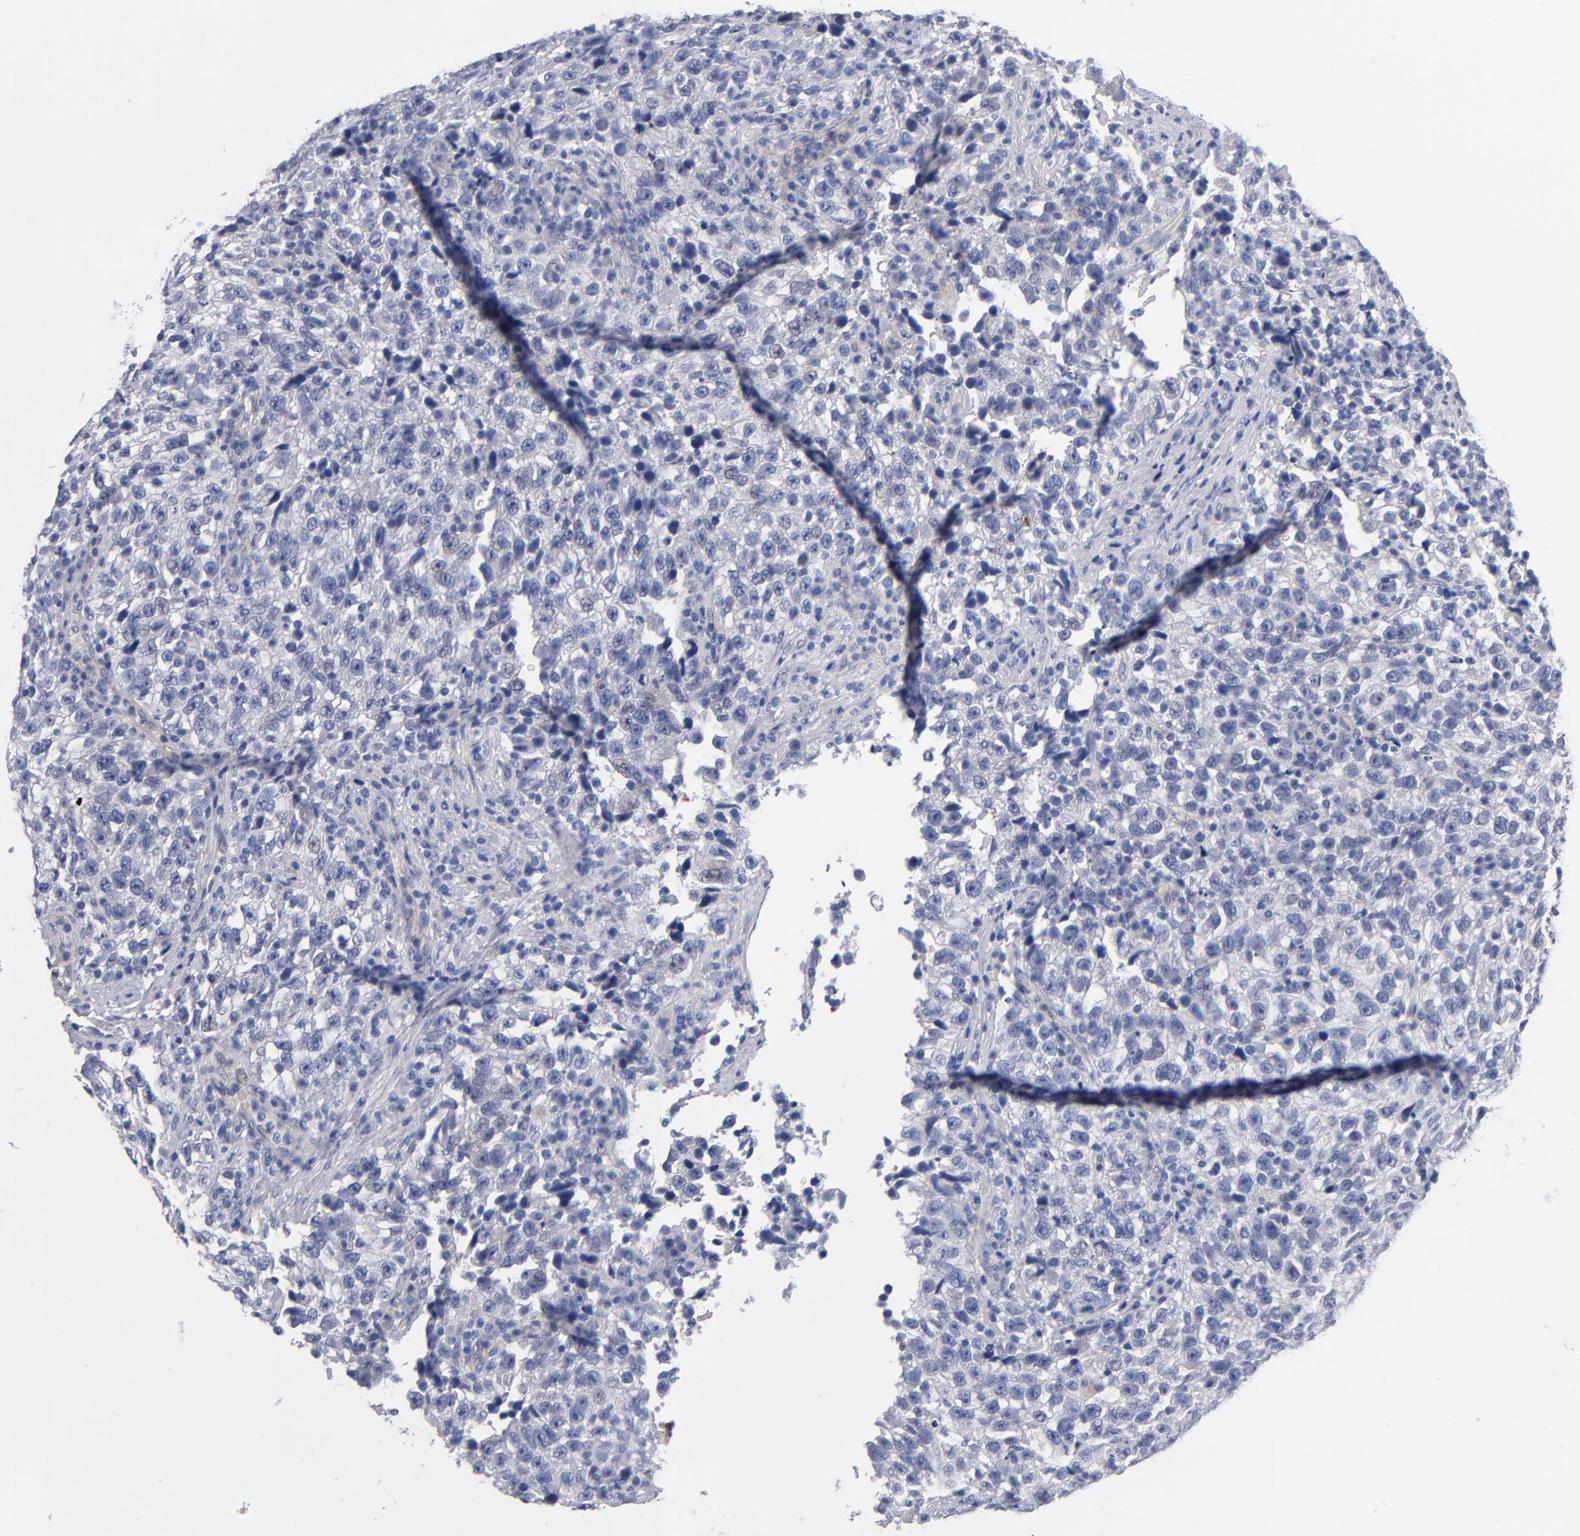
{"staining": {"intensity": "negative", "quantity": "none", "location": "none"}, "tissue": "testis cancer", "cell_type": "Tumor cells", "image_type": "cancer", "snomed": [{"axis": "morphology", "description": "Seminoma, NOS"}, {"axis": "topography", "description": "Testis"}], "caption": "Testis seminoma was stained to show a protein in brown. There is no significant positivity in tumor cells. (DAB (3,3'-diaminobenzidine) immunohistochemistry (IHC) visualized using brightfield microscopy, high magnification).", "gene": "PLSCR4", "patient": {"sex": "male", "age": 38}}